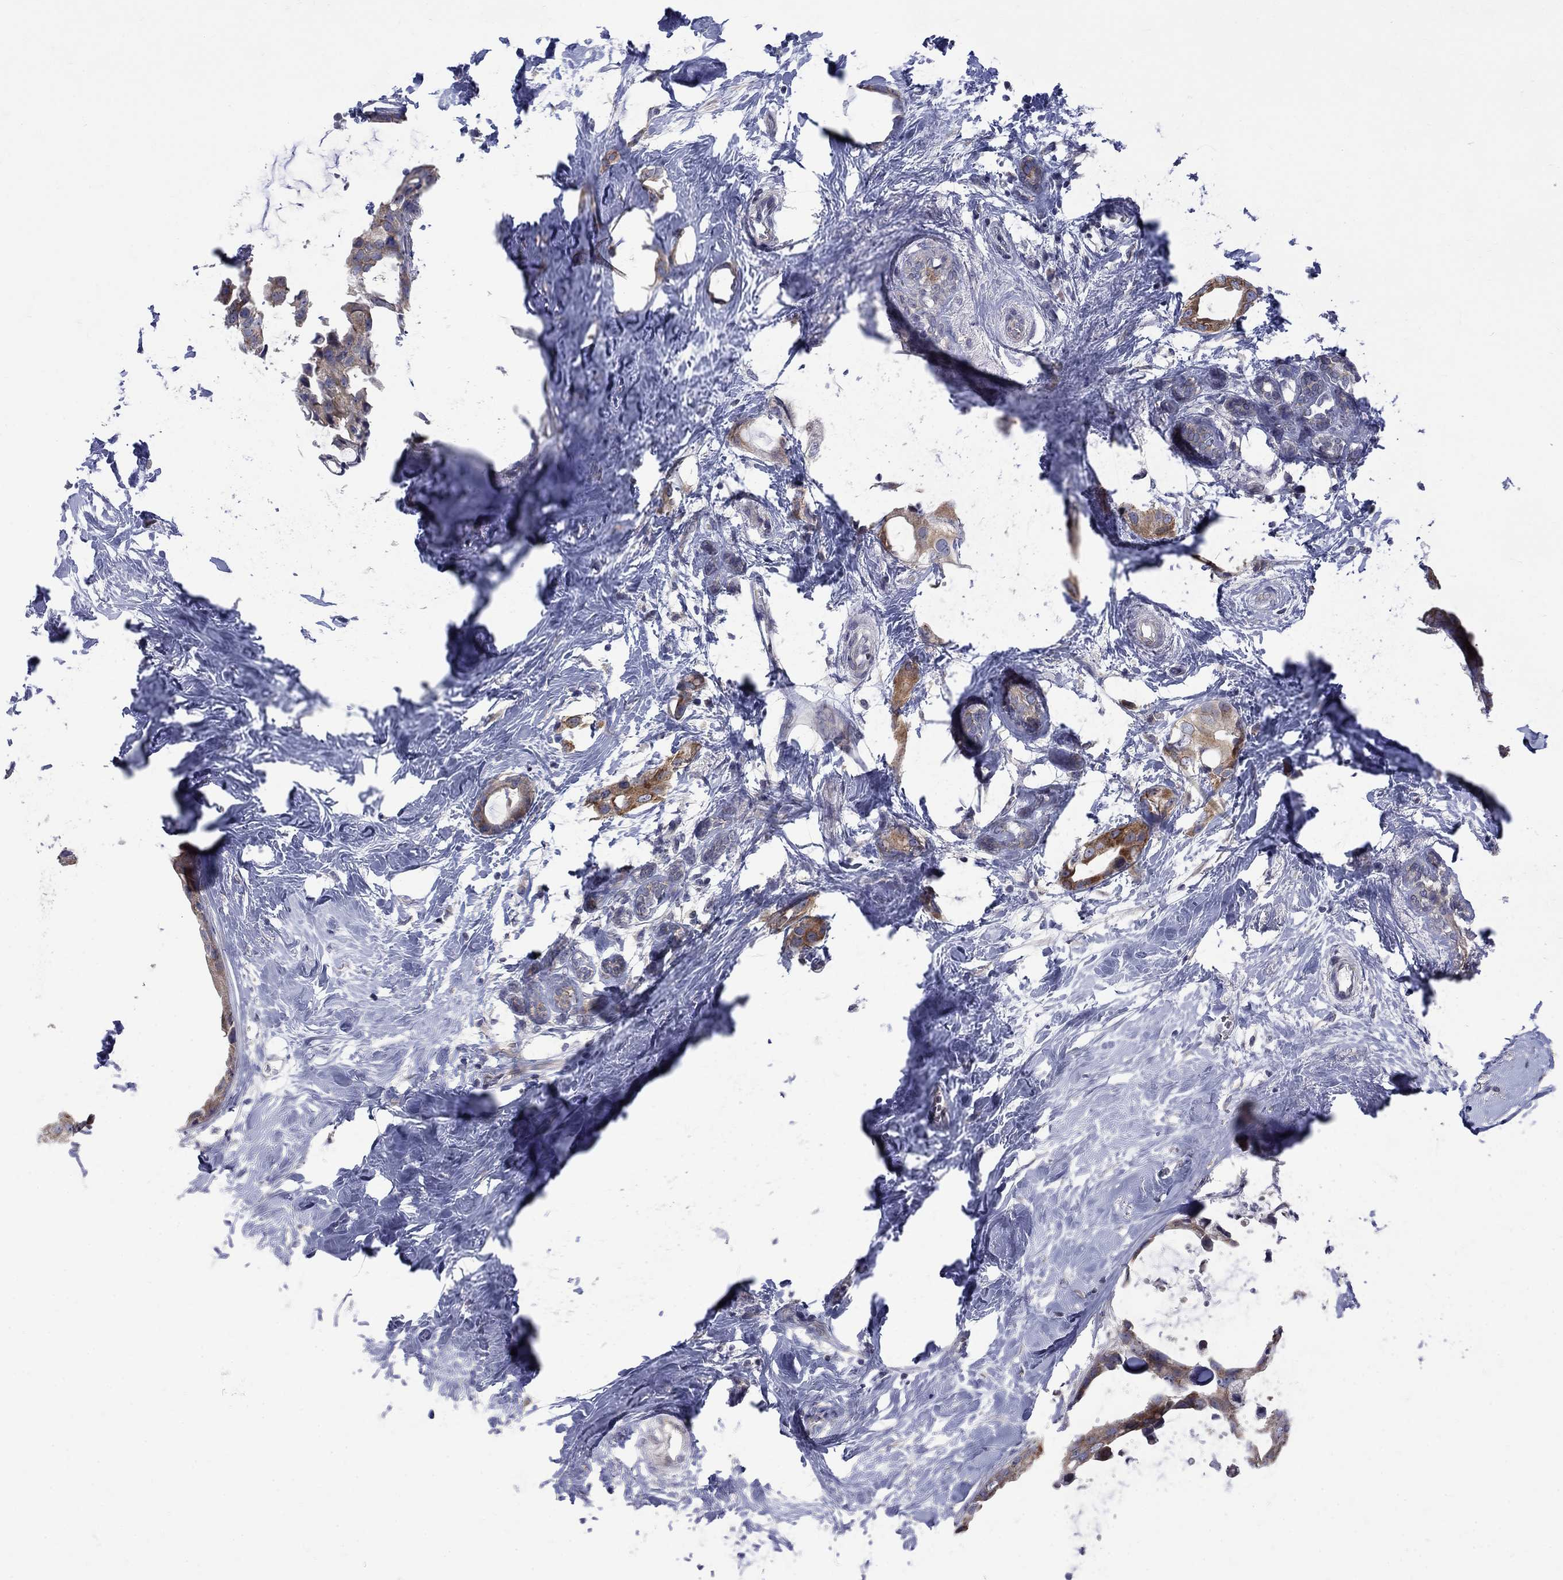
{"staining": {"intensity": "moderate", "quantity": ">75%", "location": "cytoplasmic/membranous"}, "tissue": "breast cancer", "cell_type": "Tumor cells", "image_type": "cancer", "snomed": [{"axis": "morphology", "description": "Duct carcinoma"}, {"axis": "topography", "description": "Breast"}], "caption": "This is an image of immunohistochemistry staining of breast cancer (invasive ductal carcinoma), which shows moderate positivity in the cytoplasmic/membranous of tumor cells.", "gene": "SH2B1", "patient": {"sex": "female", "age": 45}}